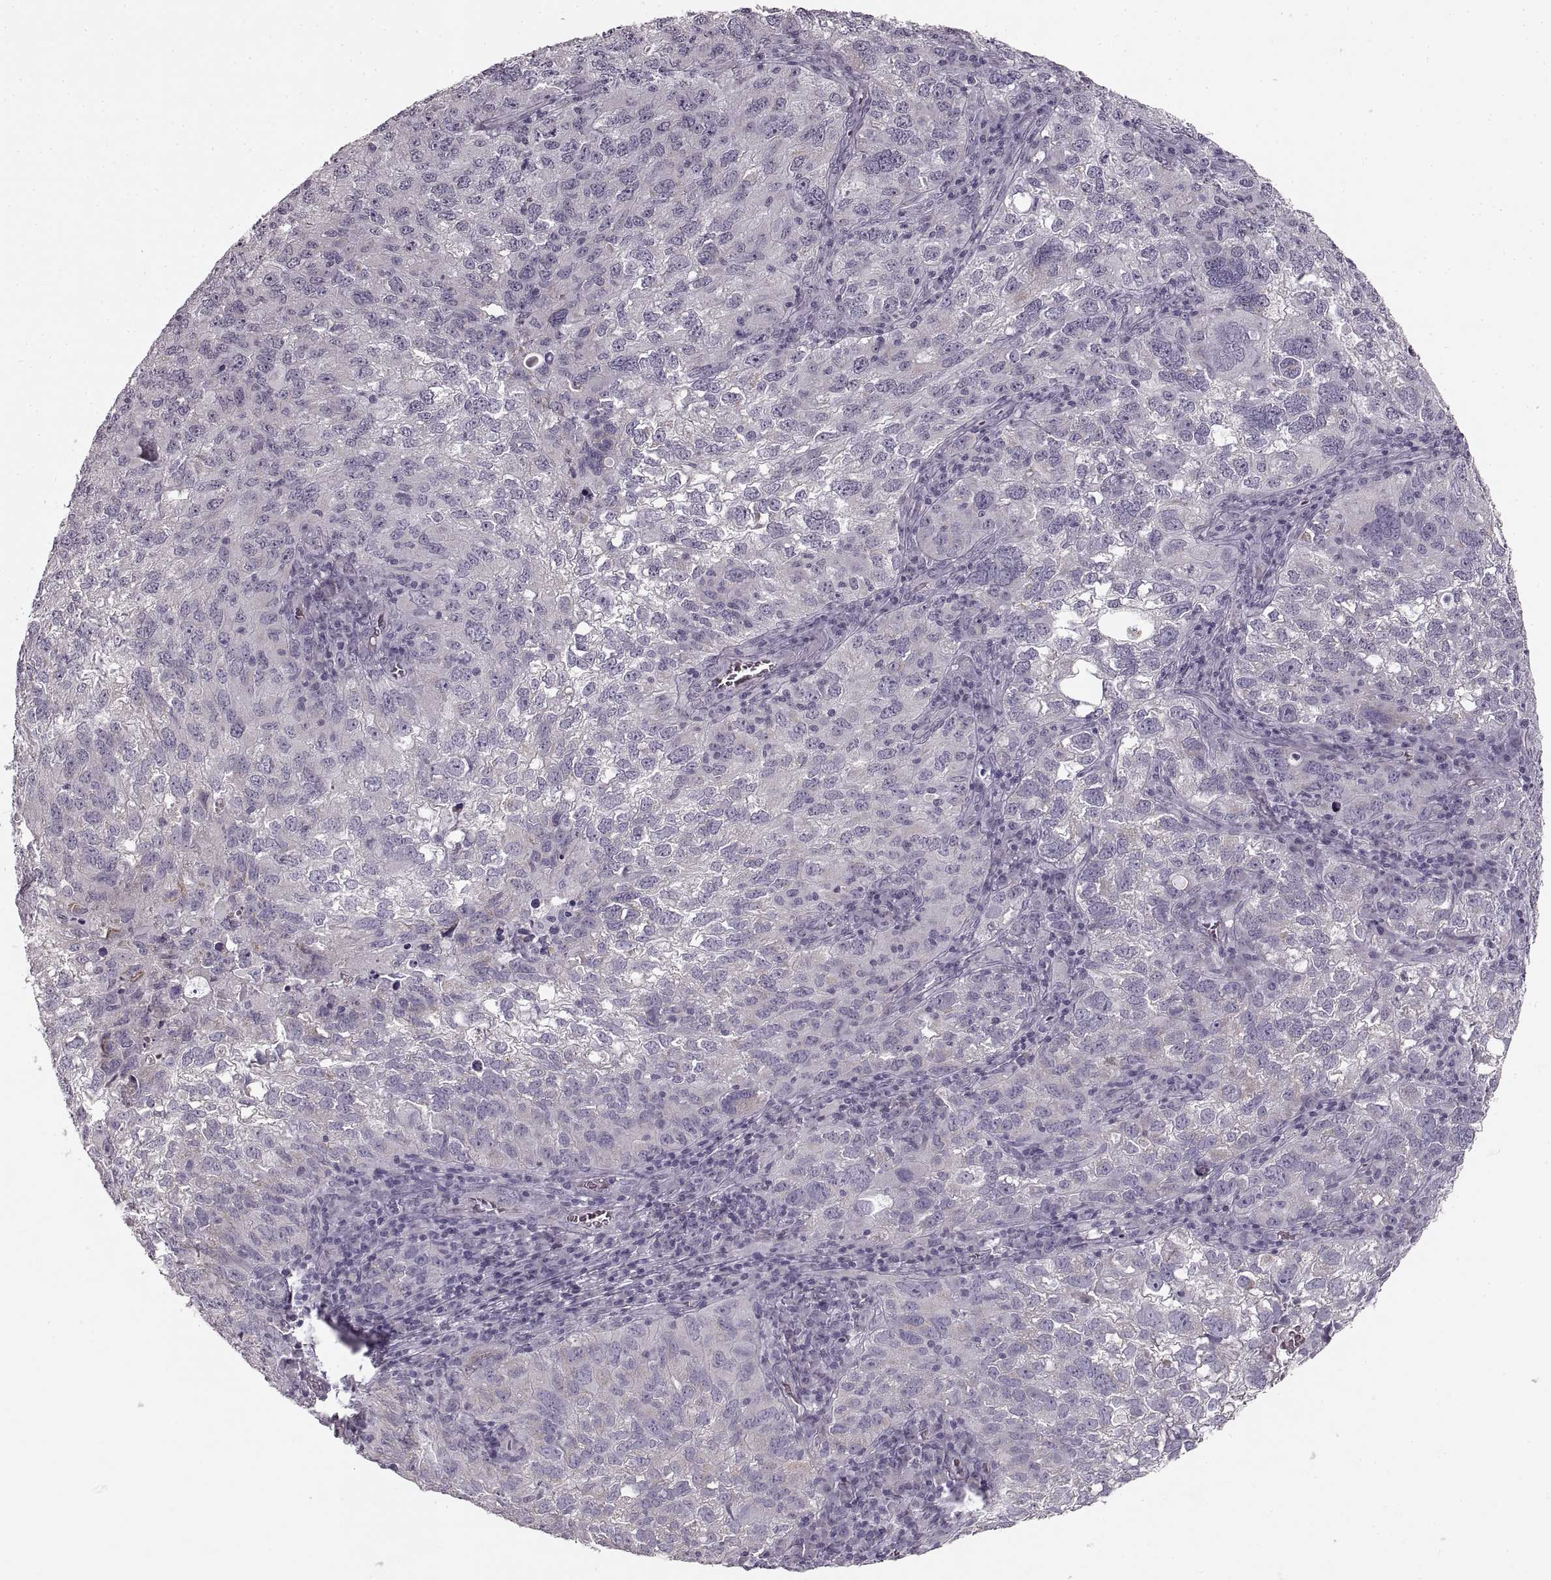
{"staining": {"intensity": "weak", "quantity": "<25%", "location": "cytoplasmic/membranous"}, "tissue": "cervical cancer", "cell_type": "Tumor cells", "image_type": "cancer", "snomed": [{"axis": "morphology", "description": "Squamous cell carcinoma, NOS"}, {"axis": "topography", "description": "Cervix"}], "caption": "This is an immunohistochemistry photomicrograph of human squamous cell carcinoma (cervical). There is no positivity in tumor cells.", "gene": "CNTN1", "patient": {"sex": "female", "age": 55}}